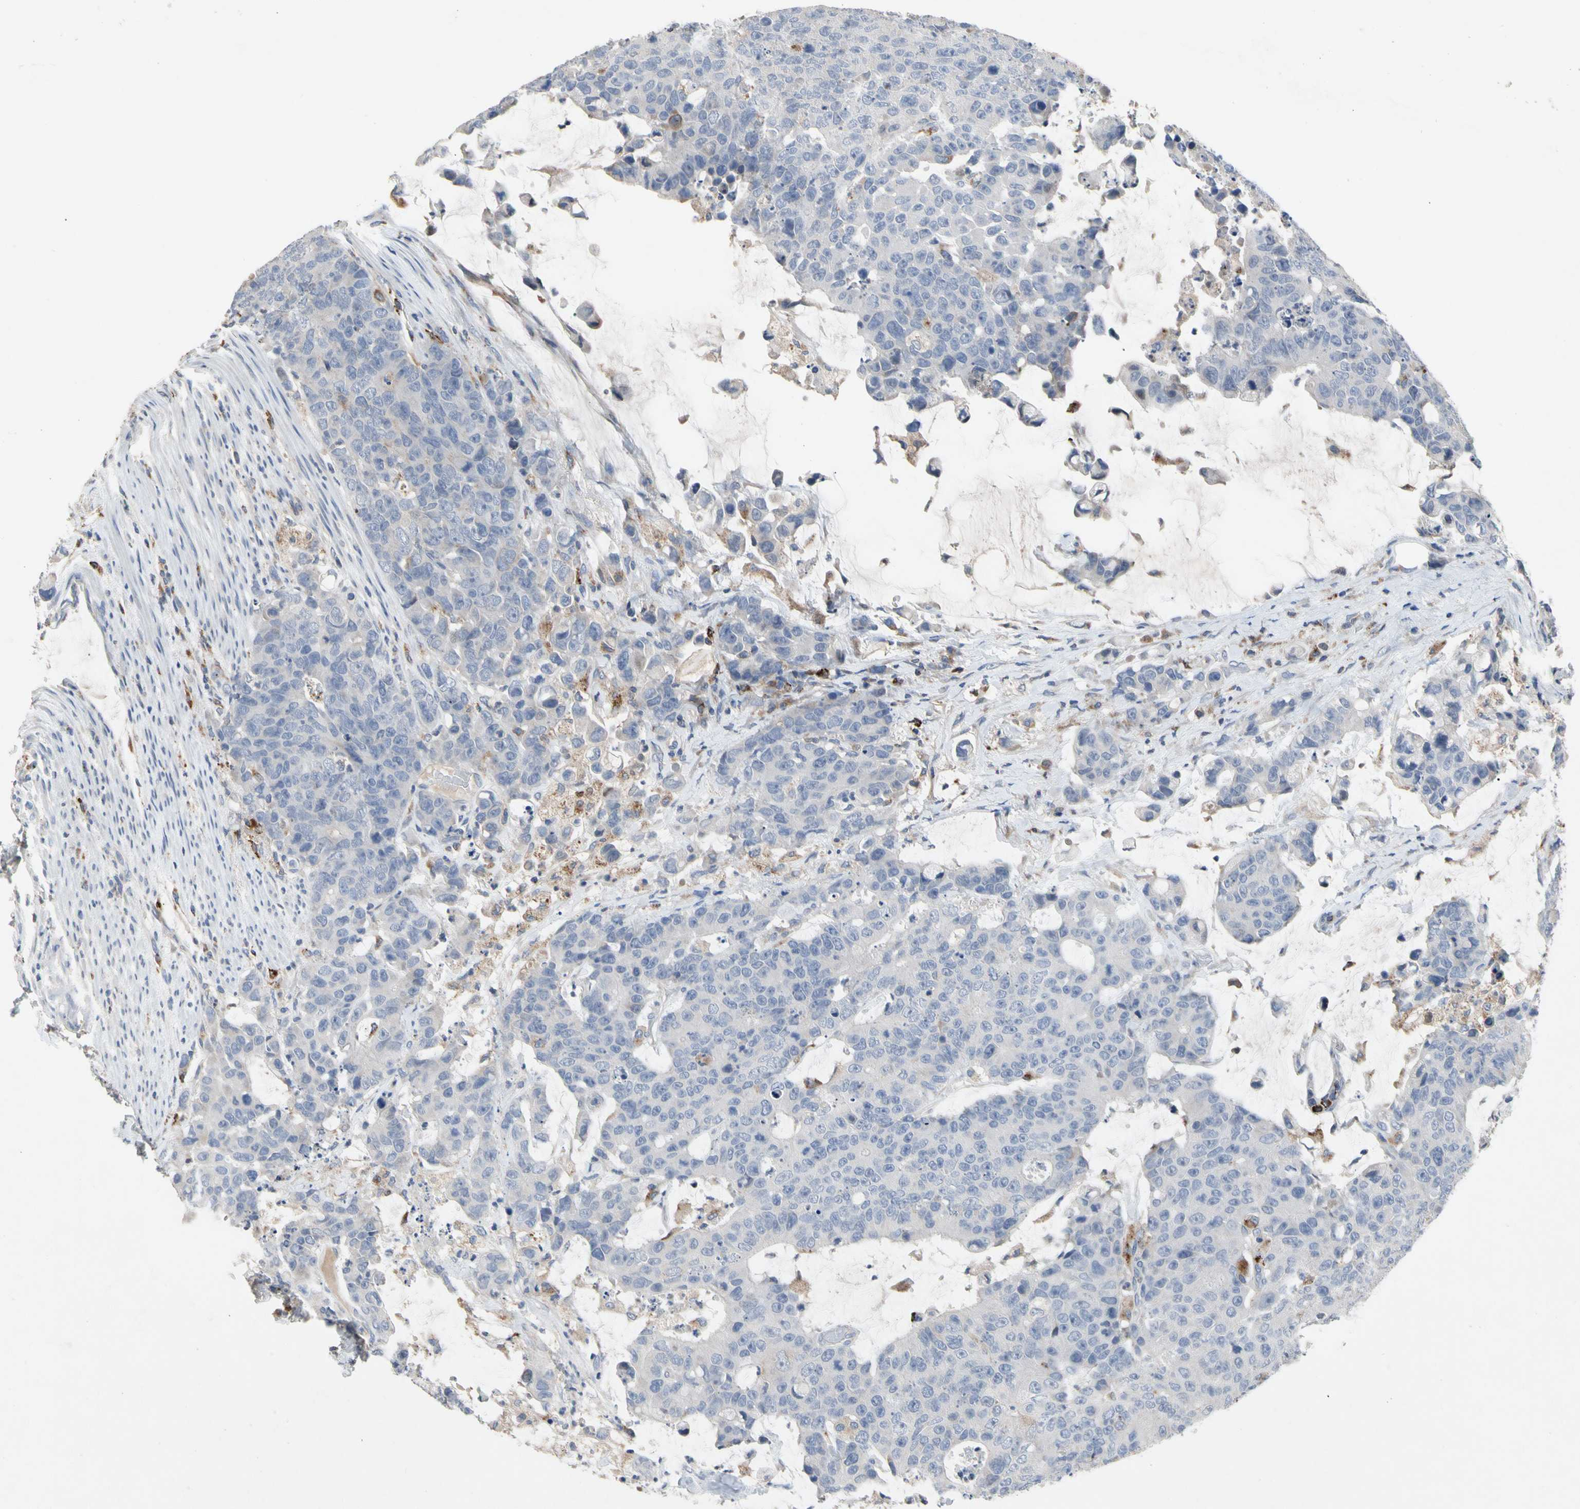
{"staining": {"intensity": "negative", "quantity": "none", "location": "none"}, "tissue": "colorectal cancer", "cell_type": "Tumor cells", "image_type": "cancer", "snomed": [{"axis": "morphology", "description": "Adenocarcinoma, NOS"}, {"axis": "topography", "description": "Colon"}], "caption": "This is an immunohistochemistry image of human adenocarcinoma (colorectal). There is no staining in tumor cells.", "gene": "ADA2", "patient": {"sex": "female", "age": 86}}